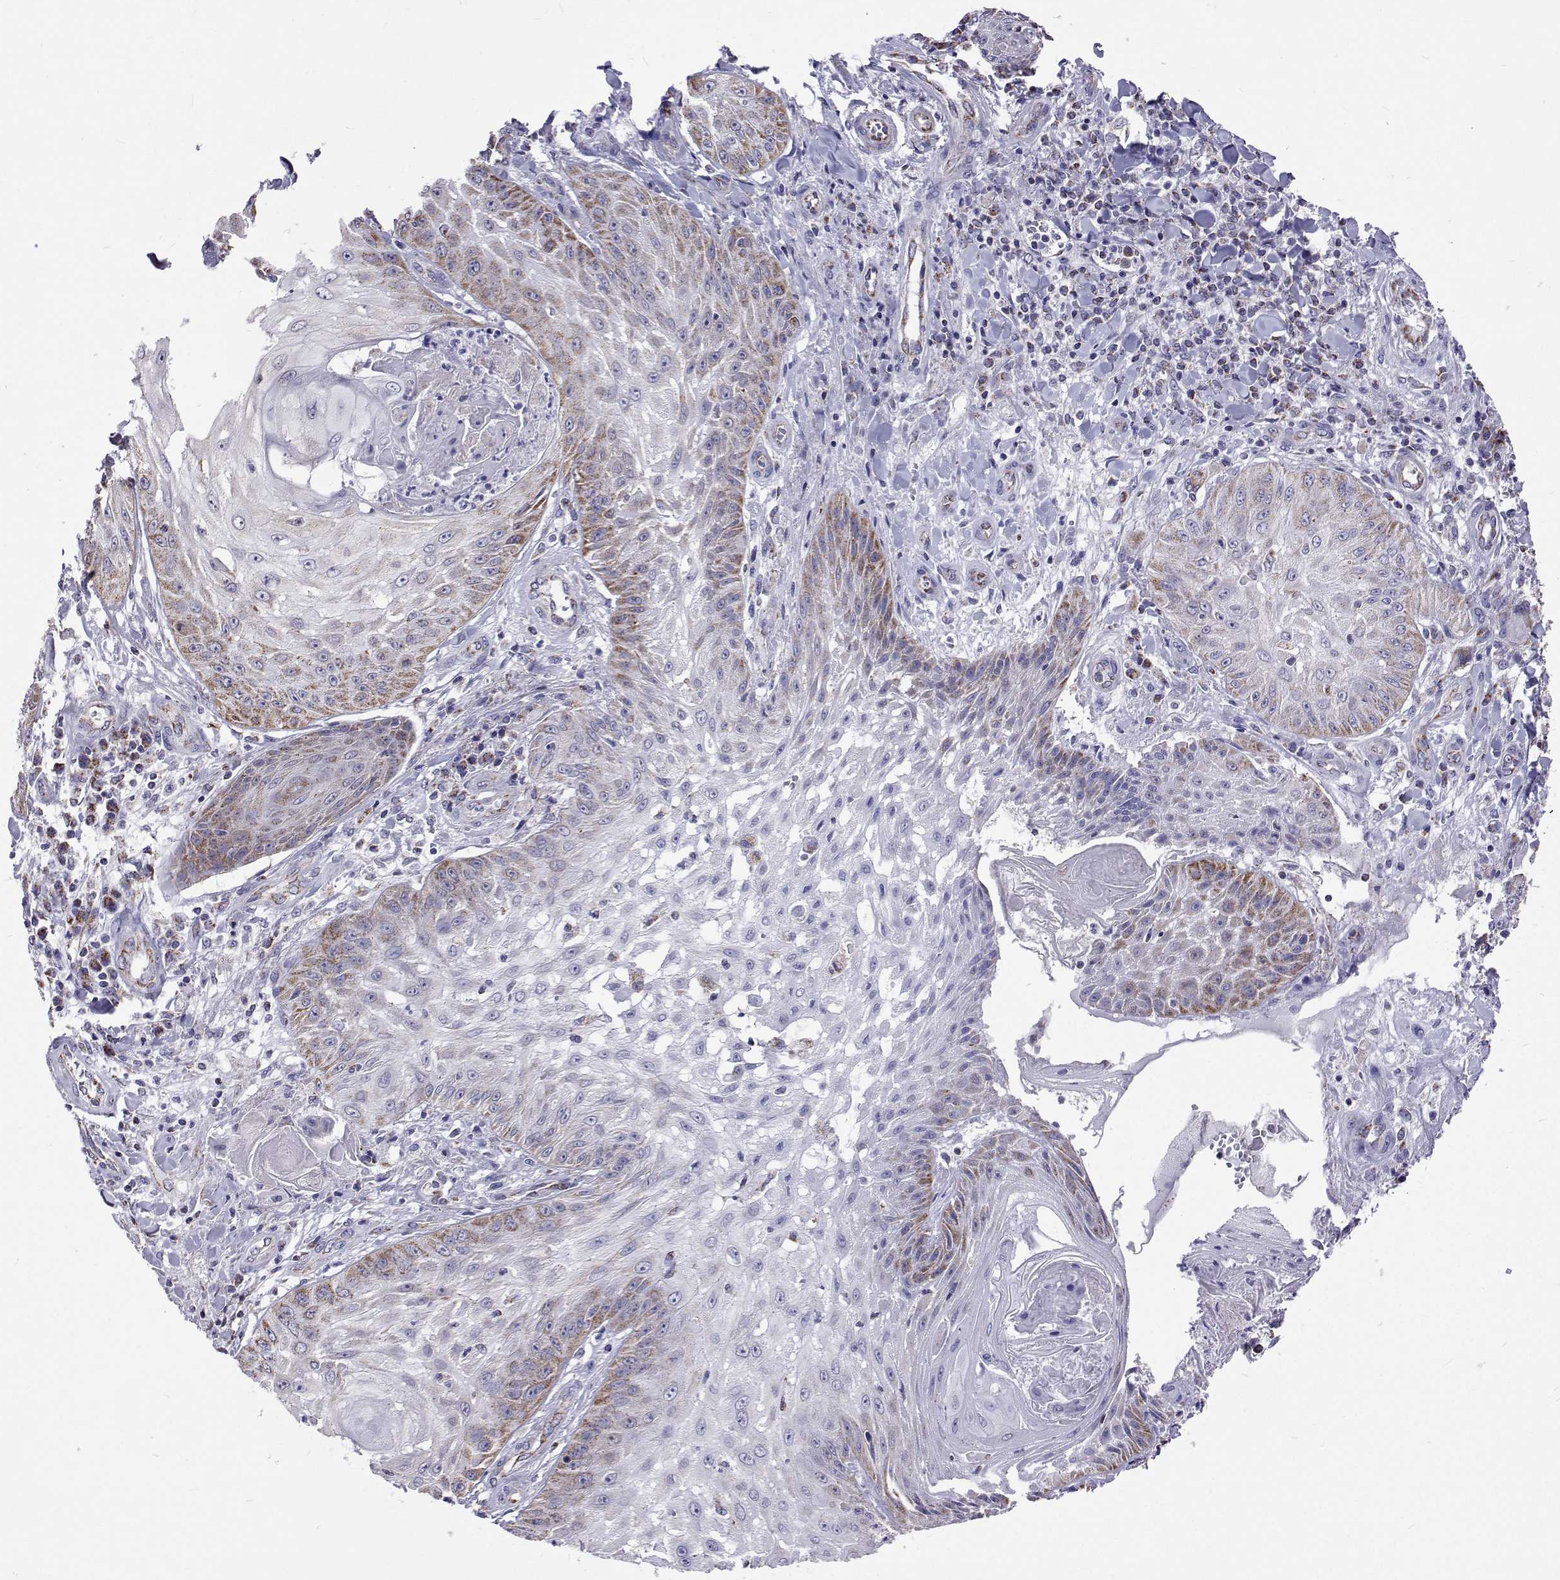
{"staining": {"intensity": "moderate", "quantity": "25%-75%", "location": "cytoplasmic/membranous"}, "tissue": "skin cancer", "cell_type": "Tumor cells", "image_type": "cancer", "snomed": [{"axis": "morphology", "description": "Squamous cell carcinoma, NOS"}, {"axis": "topography", "description": "Skin"}], "caption": "High-magnification brightfield microscopy of skin cancer (squamous cell carcinoma) stained with DAB (brown) and counterstained with hematoxylin (blue). tumor cells exhibit moderate cytoplasmic/membranous positivity is identified in about25%-75% of cells.", "gene": "MCCC2", "patient": {"sex": "male", "age": 70}}